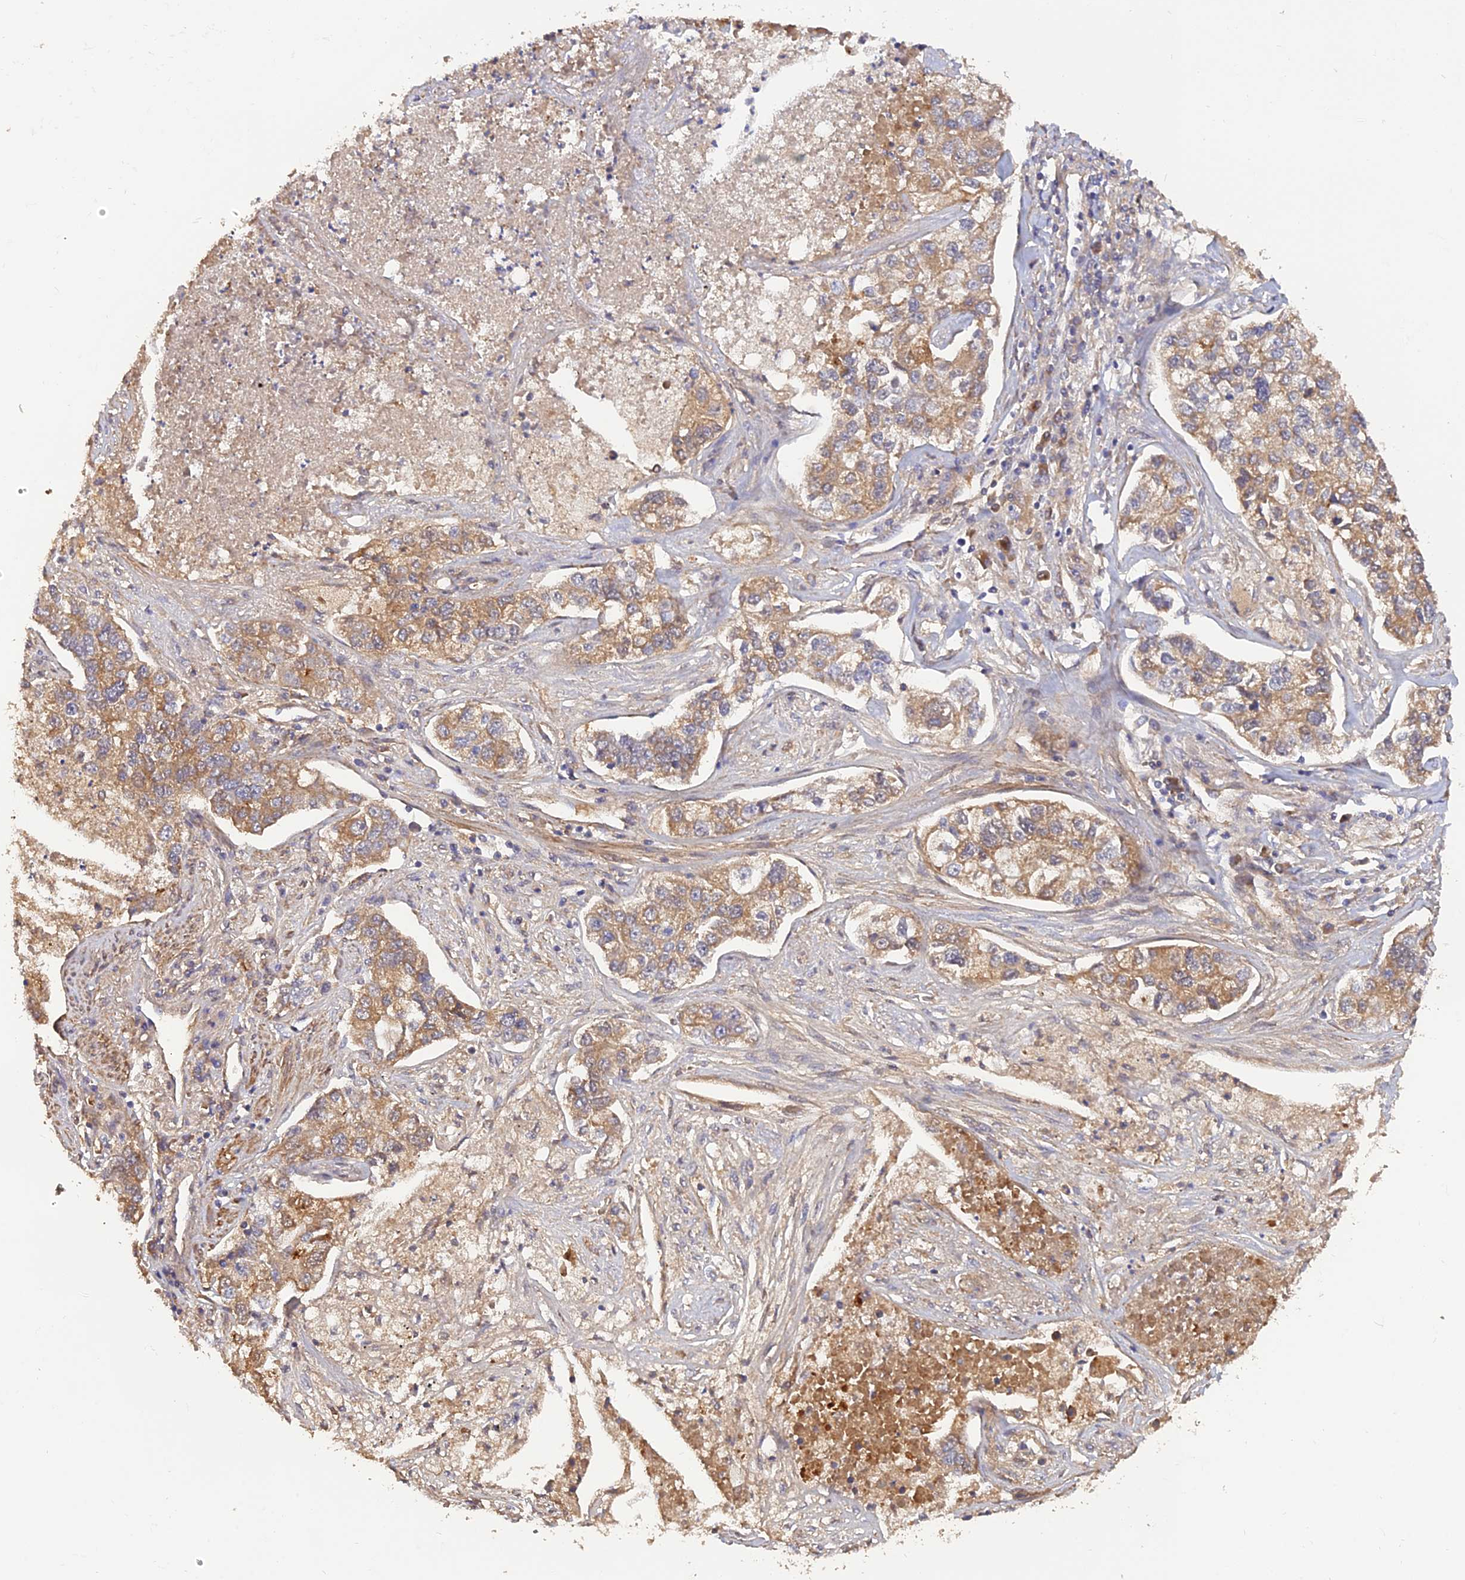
{"staining": {"intensity": "moderate", "quantity": "25%-75%", "location": "cytoplasmic/membranous"}, "tissue": "lung cancer", "cell_type": "Tumor cells", "image_type": "cancer", "snomed": [{"axis": "morphology", "description": "Adenocarcinoma, NOS"}, {"axis": "topography", "description": "Lung"}], "caption": "Adenocarcinoma (lung) stained for a protein exhibits moderate cytoplasmic/membranous positivity in tumor cells. (IHC, brightfield microscopy, high magnification).", "gene": "PAGR1", "patient": {"sex": "male", "age": 49}}